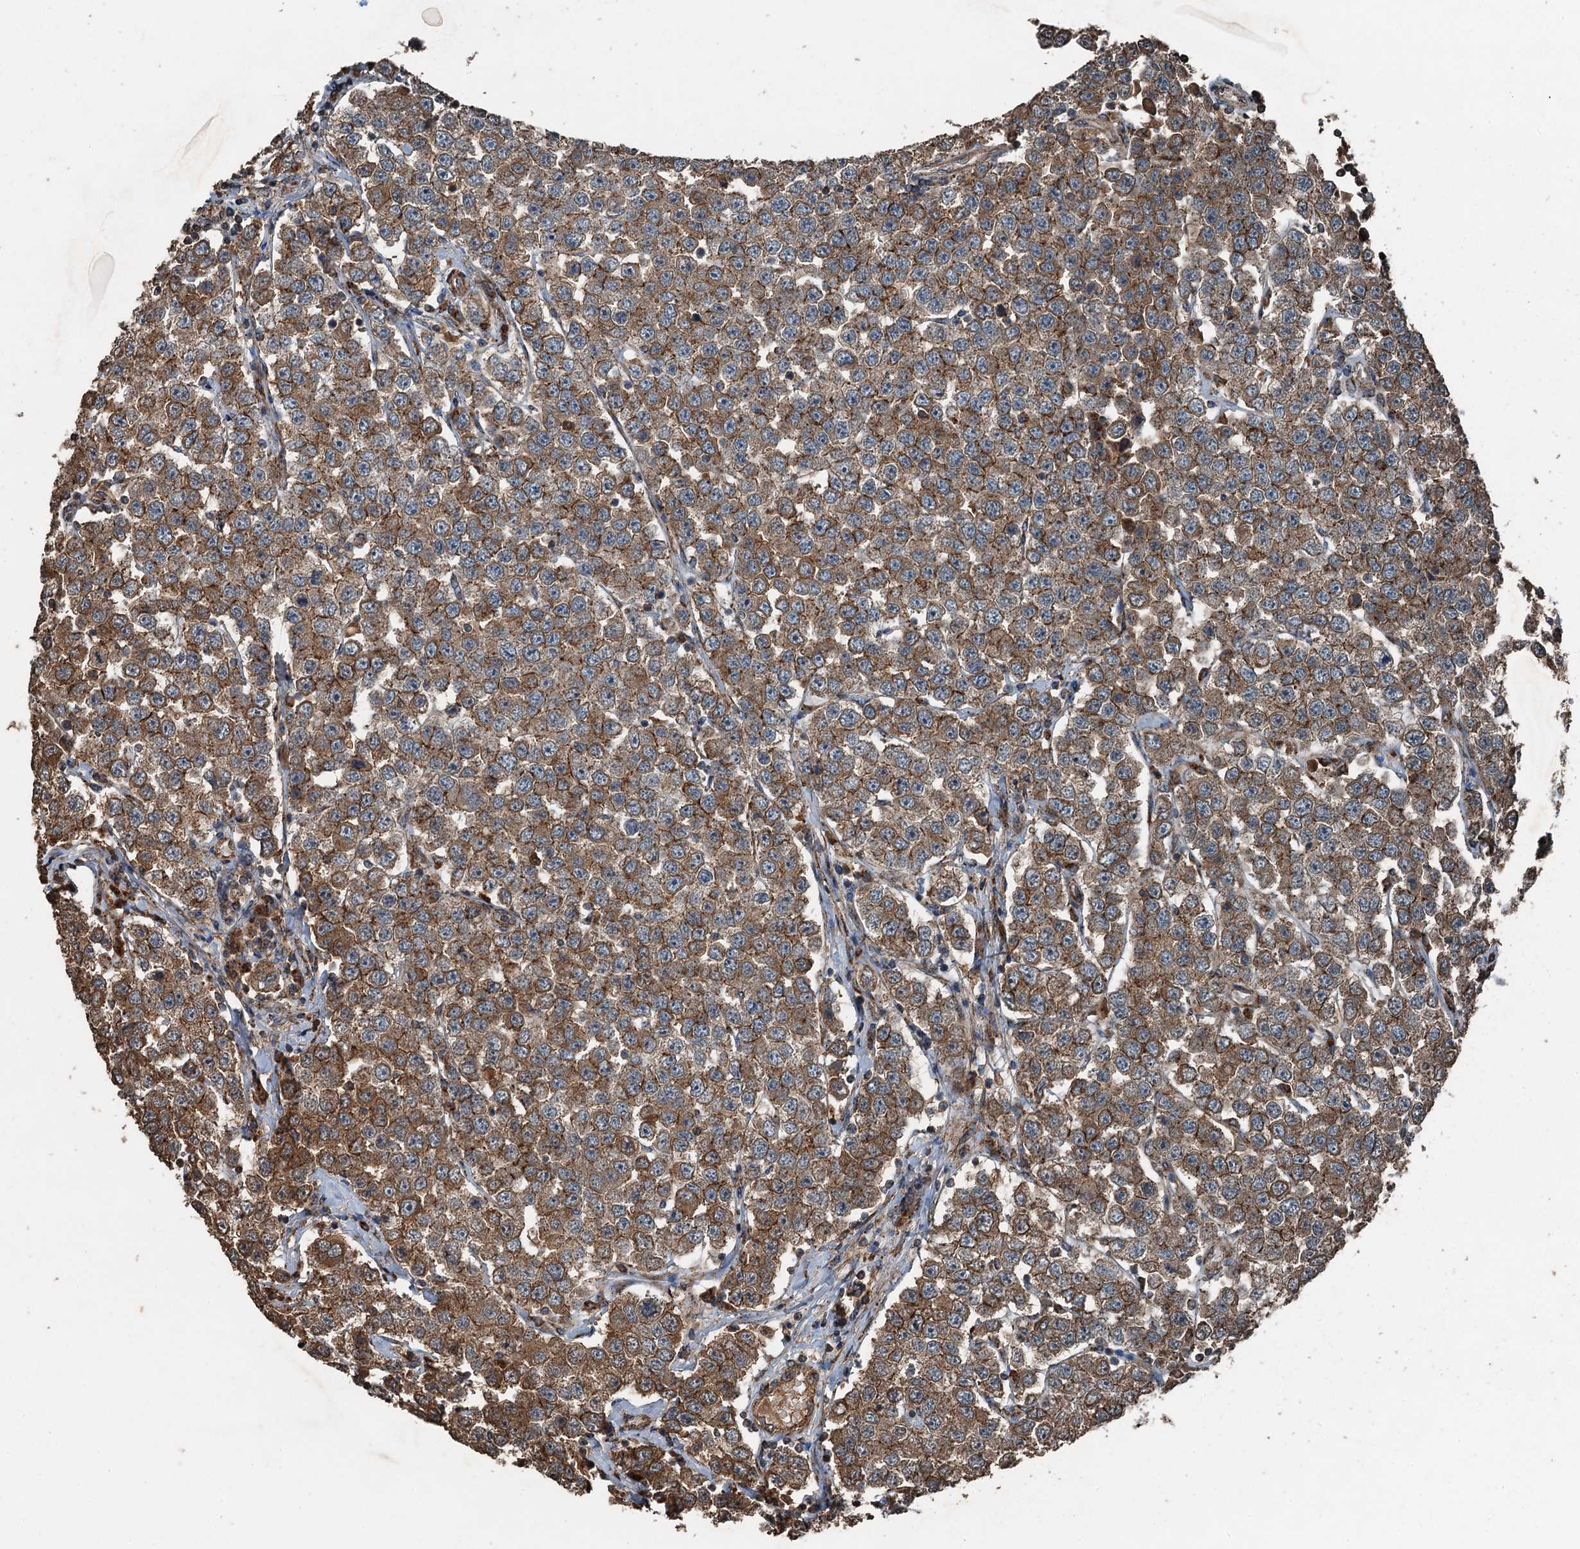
{"staining": {"intensity": "moderate", "quantity": ">75%", "location": "cytoplasmic/membranous"}, "tissue": "testis cancer", "cell_type": "Tumor cells", "image_type": "cancer", "snomed": [{"axis": "morphology", "description": "Seminoma, NOS"}, {"axis": "topography", "description": "Testis"}], "caption": "A histopathology image of testis seminoma stained for a protein demonstrates moderate cytoplasmic/membranous brown staining in tumor cells.", "gene": "TCTN1", "patient": {"sex": "male", "age": 28}}